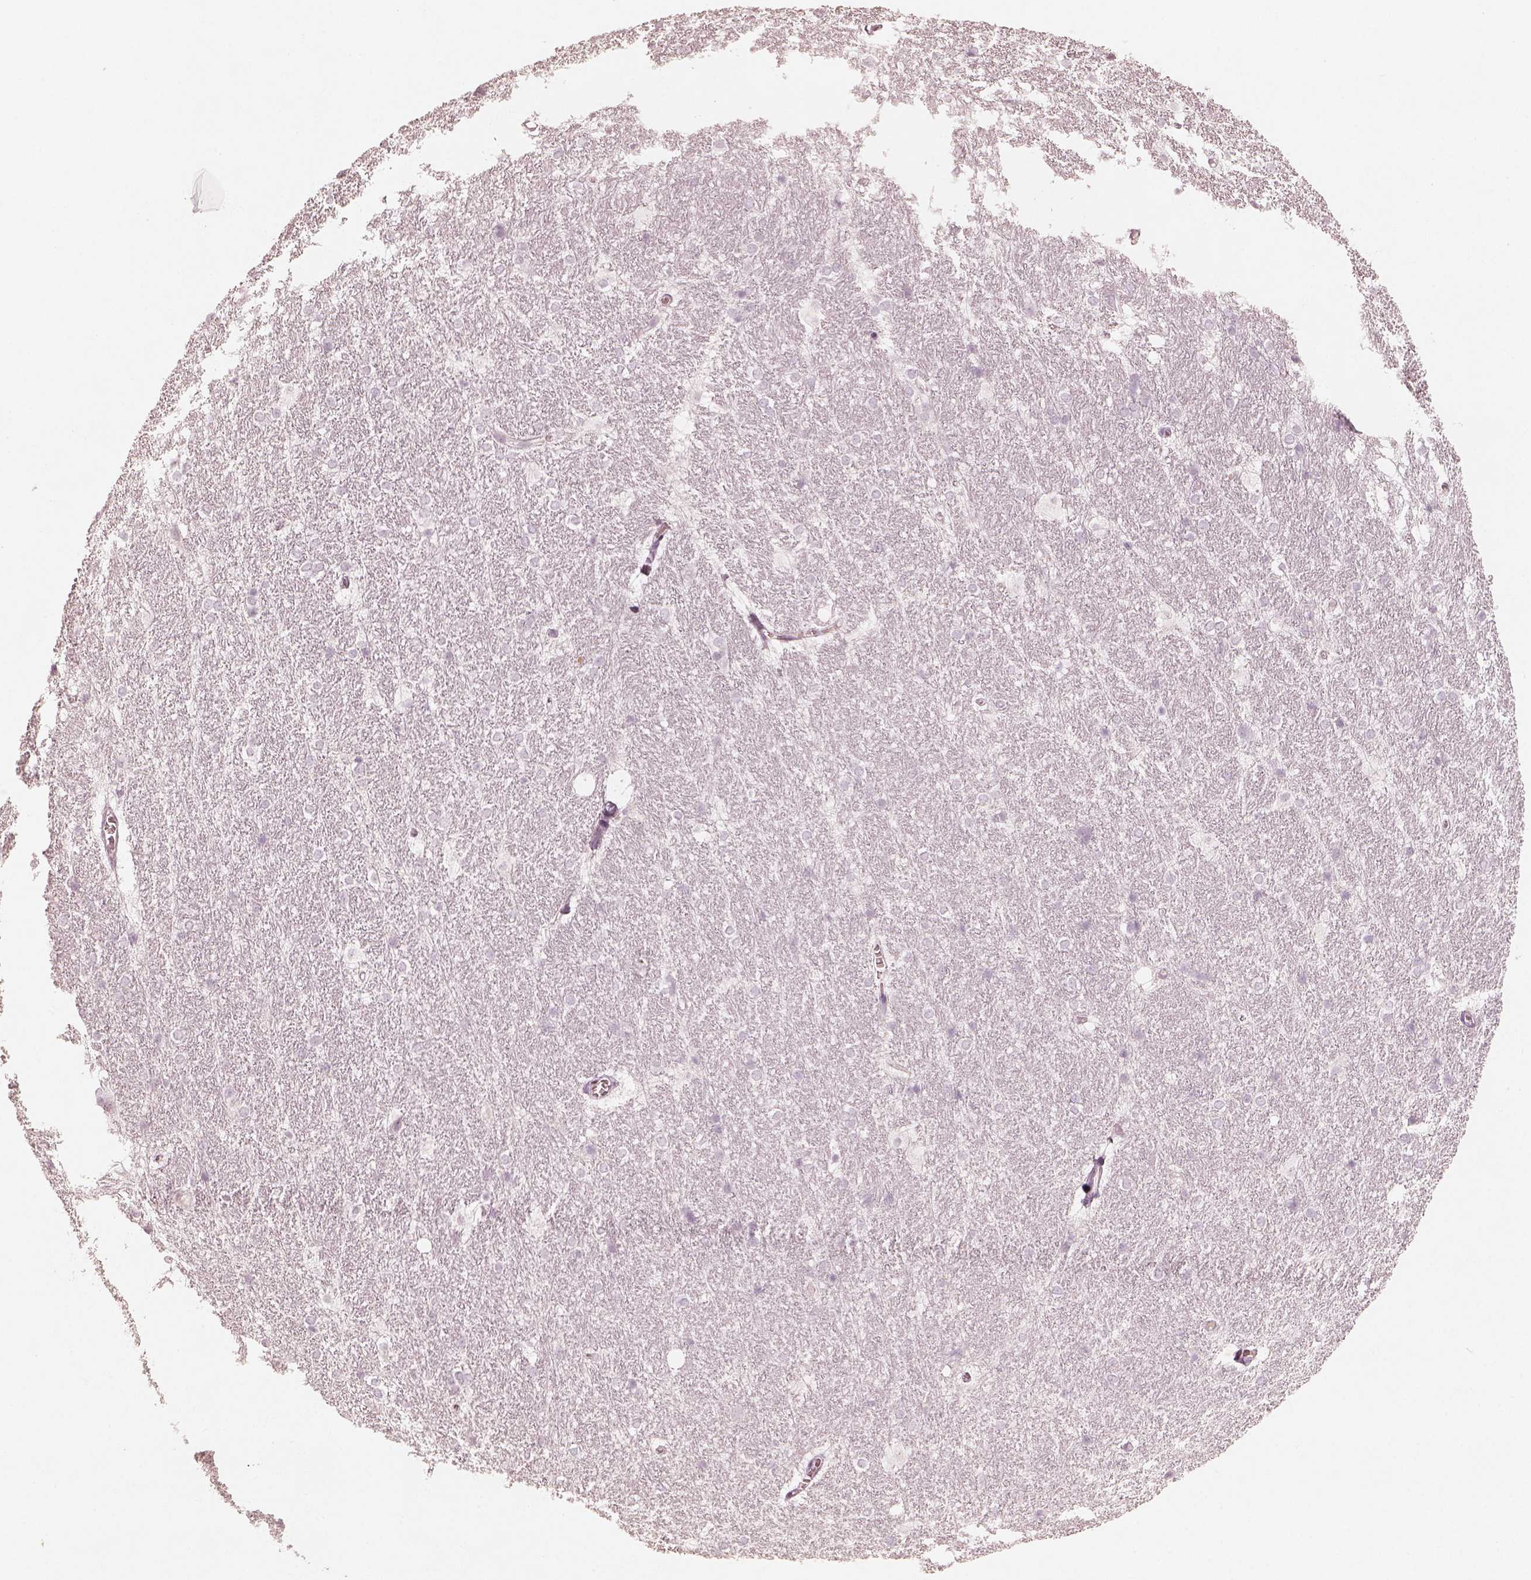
{"staining": {"intensity": "negative", "quantity": "none", "location": "none"}, "tissue": "hippocampus", "cell_type": "Glial cells", "image_type": "normal", "snomed": [{"axis": "morphology", "description": "Normal tissue, NOS"}, {"axis": "topography", "description": "Cerebral cortex"}, {"axis": "topography", "description": "Hippocampus"}], "caption": "Glial cells show no significant positivity in unremarkable hippocampus.", "gene": "KRT82", "patient": {"sex": "female", "age": 19}}